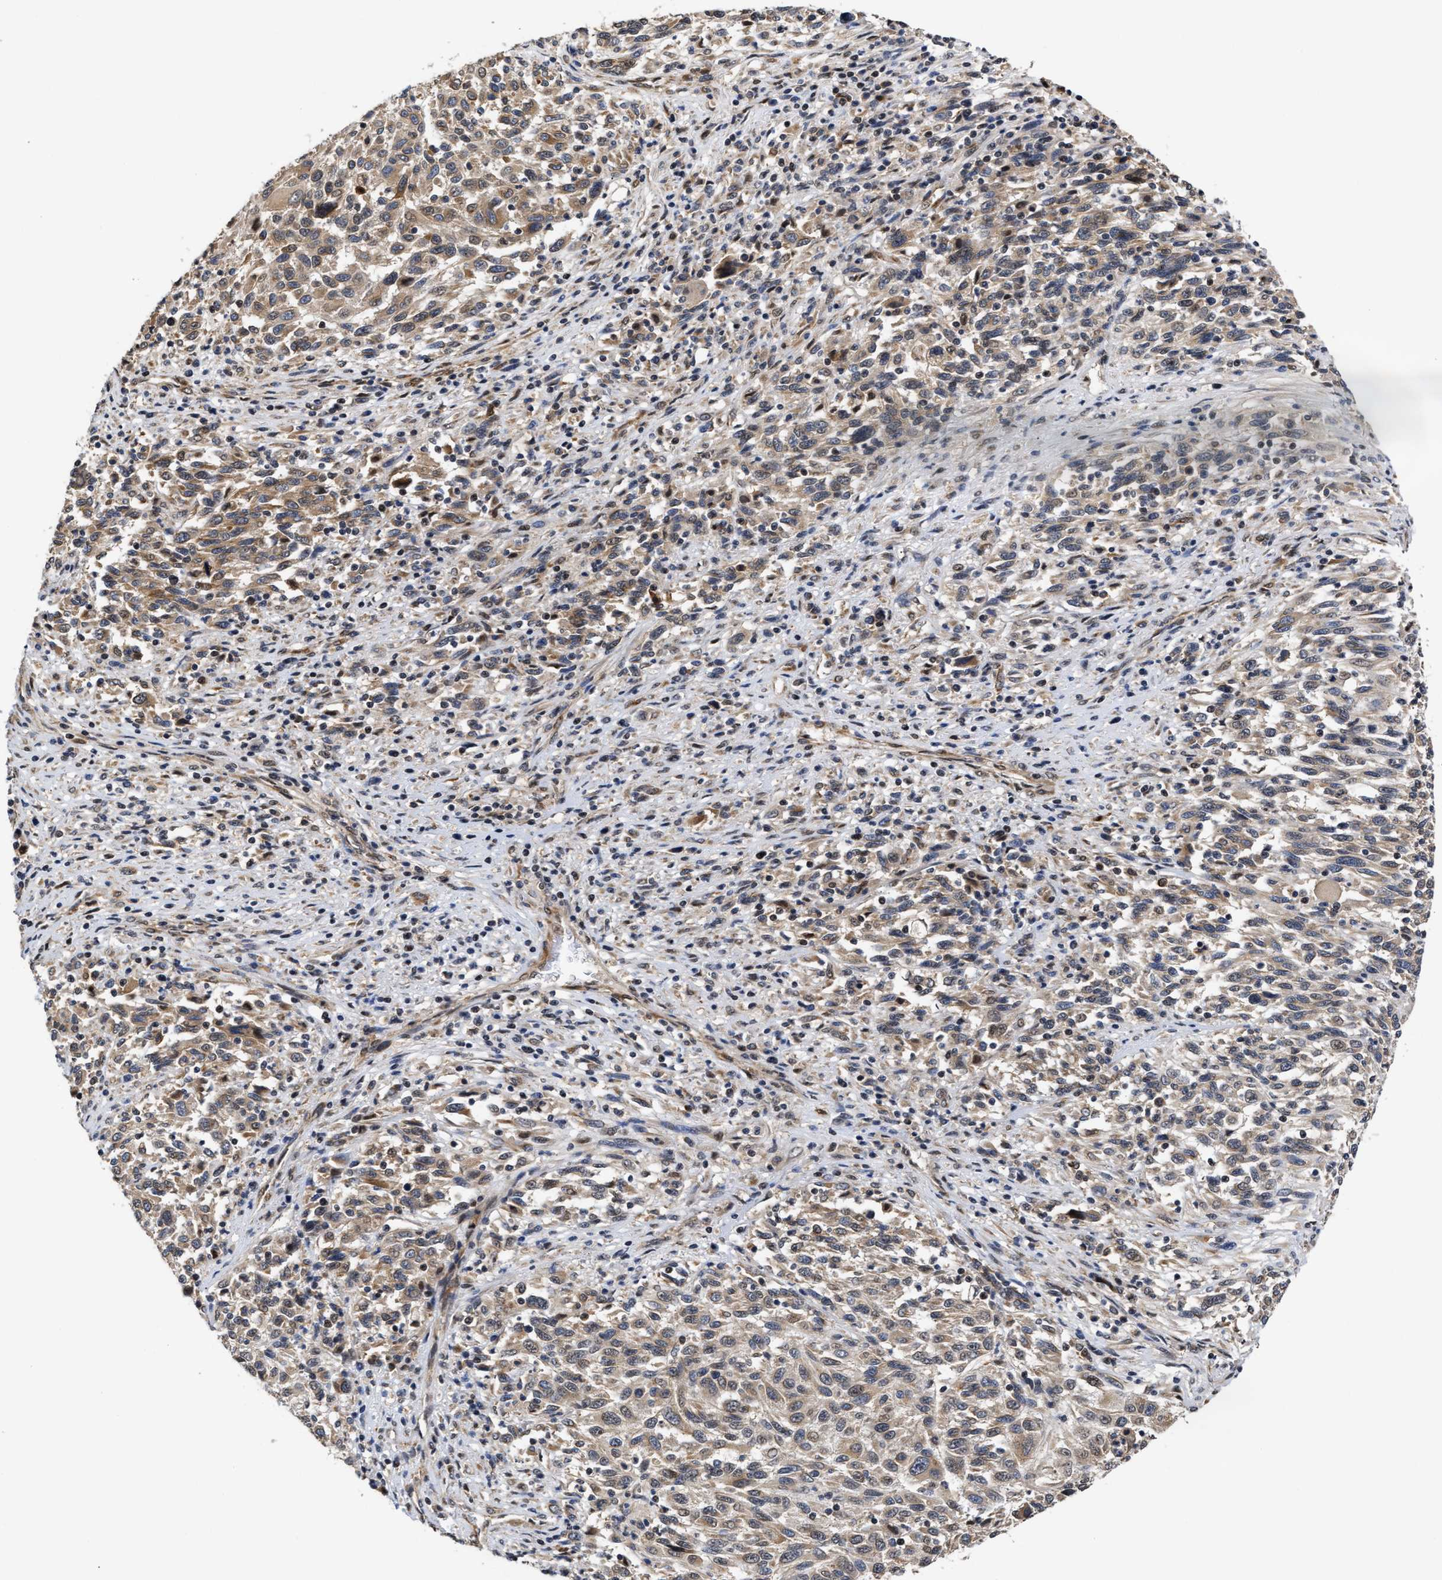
{"staining": {"intensity": "weak", "quantity": "25%-75%", "location": "cytoplasmic/membranous"}, "tissue": "melanoma", "cell_type": "Tumor cells", "image_type": "cancer", "snomed": [{"axis": "morphology", "description": "Malignant melanoma, Metastatic site"}, {"axis": "topography", "description": "Lymph node"}], "caption": "Protein expression analysis of malignant melanoma (metastatic site) demonstrates weak cytoplasmic/membranous positivity in approximately 25%-75% of tumor cells.", "gene": "CLIP2", "patient": {"sex": "male", "age": 61}}